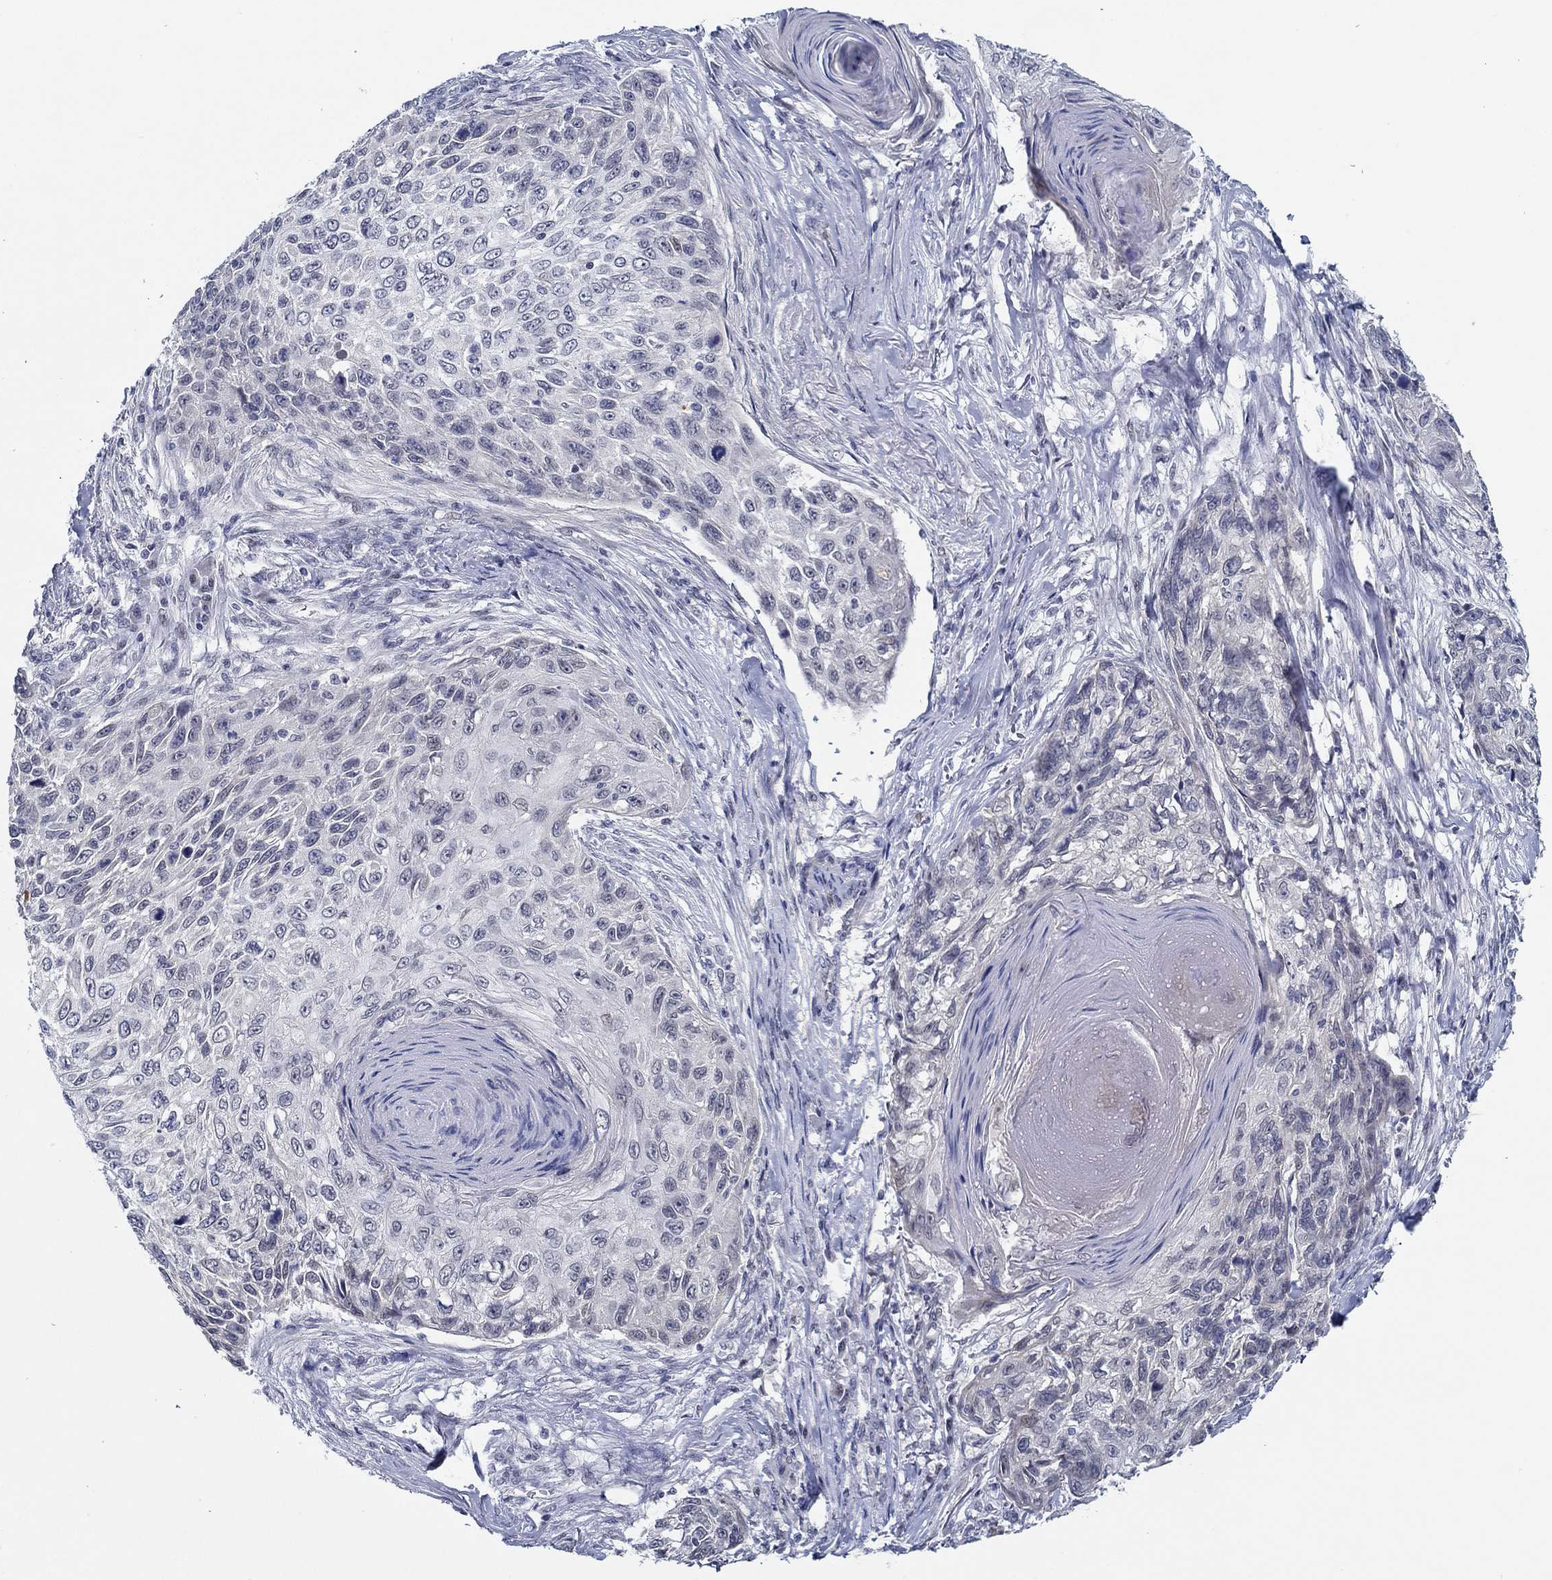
{"staining": {"intensity": "negative", "quantity": "none", "location": "none"}, "tissue": "skin cancer", "cell_type": "Tumor cells", "image_type": "cancer", "snomed": [{"axis": "morphology", "description": "Squamous cell carcinoma, NOS"}, {"axis": "topography", "description": "Skin"}], "caption": "Human squamous cell carcinoma (skin) stained for a protein using IHC demonstrates no staining in tumor cells.", "gene": "SLC34A1", "patient": {"sex": "male", "age": 92}}